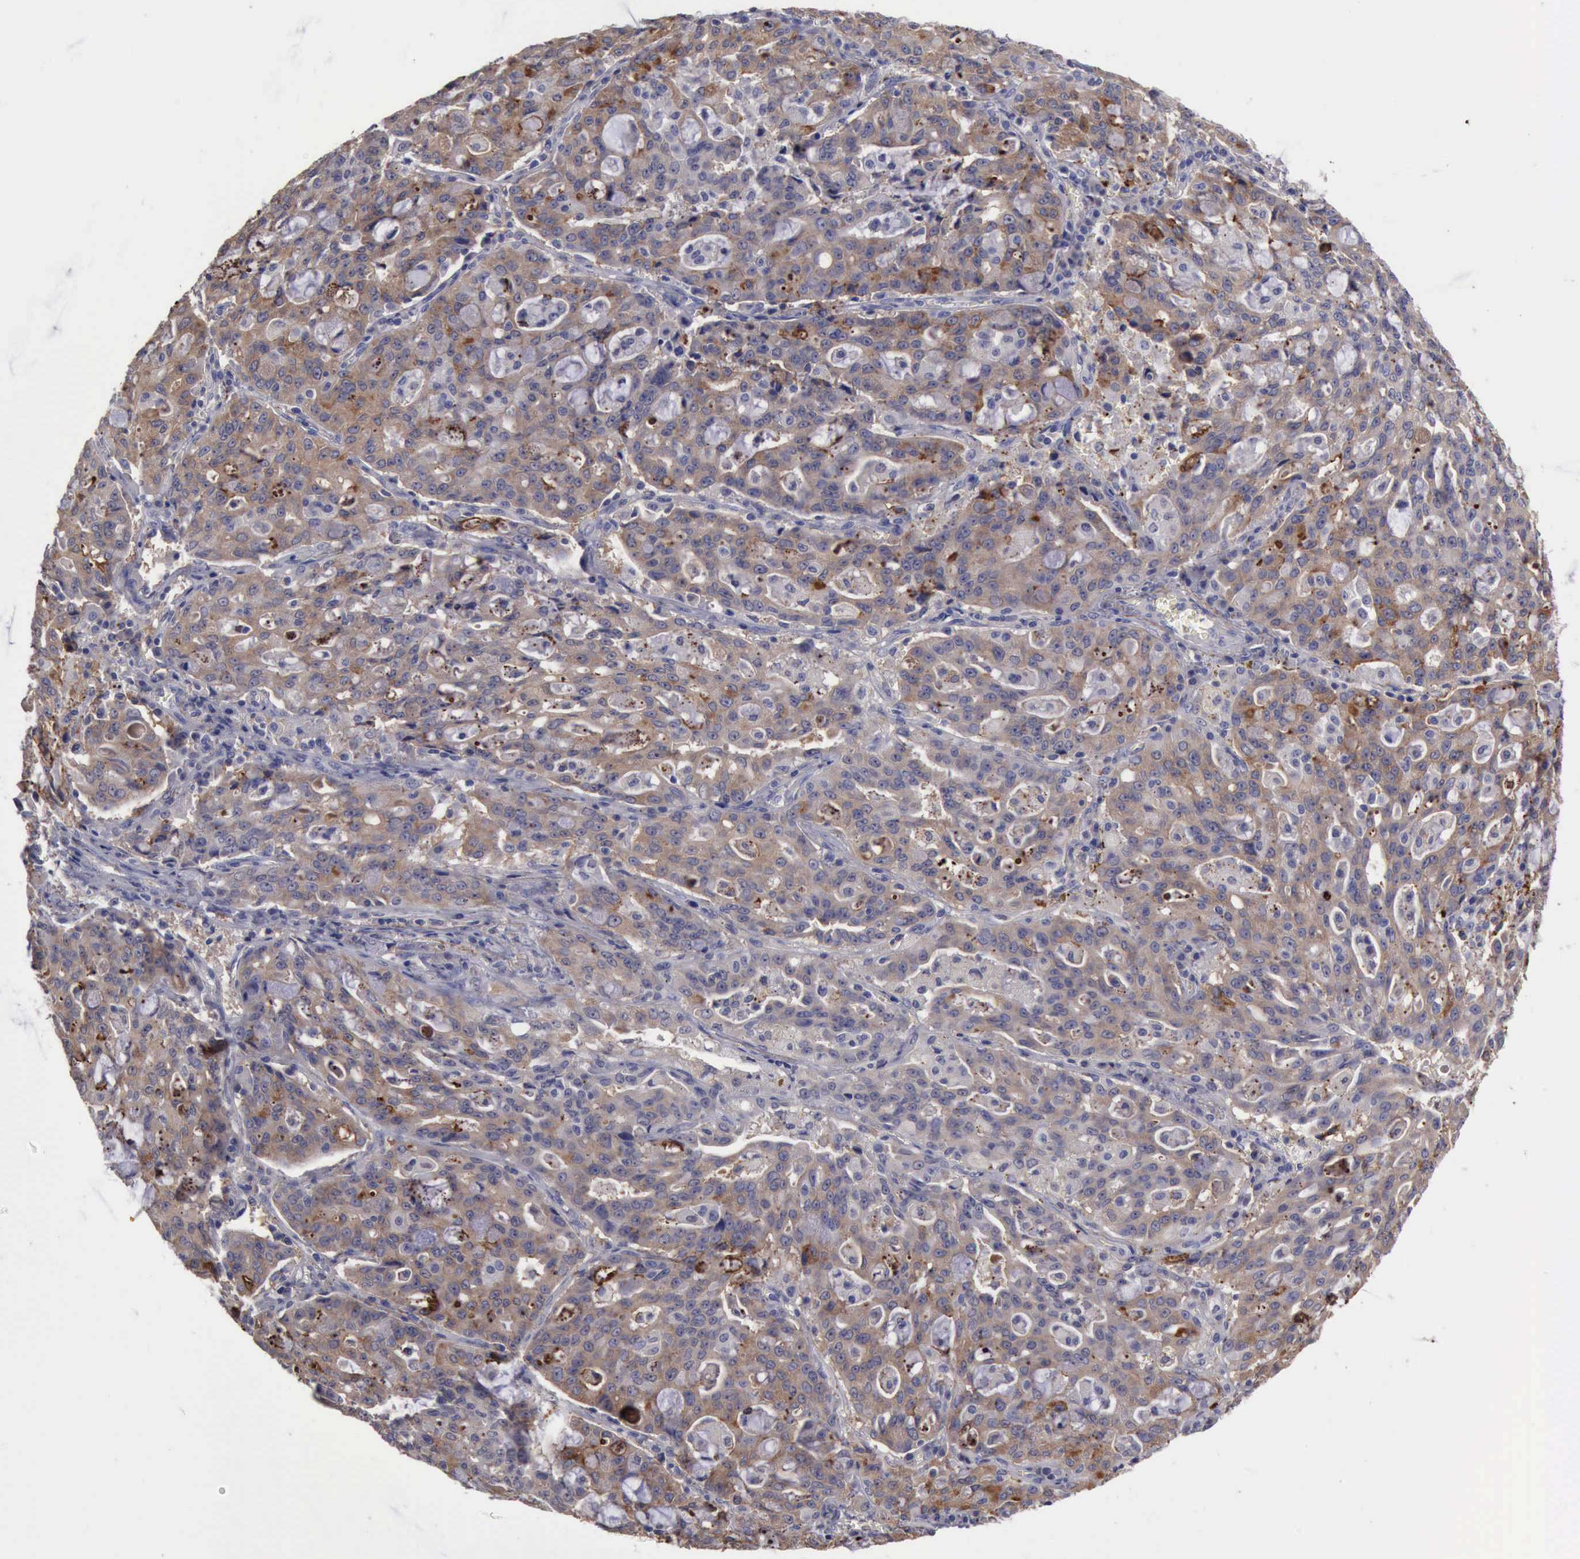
{"staining": {"intensity": "weak", "quantity": "<25%", "location": "cytoplasmic/membranous"}, "tissue": "lung cancer", "cell_type": "Tumor cells", "image_type": "cancer", "snomed": [{"axis": "morphology", "description": "Adenocarcinoma, NOS"}, {"axis": "topography", "description": "Lung"}], "caption": "DAB (3,3'-diaminobenzidine) immunohistochemical staining of human lung cancer (adenocarcinoma) reveals no significant expression in tumor cells.", "gene": "PHKA1", "patient": {"sex": "female", "age": 44}}